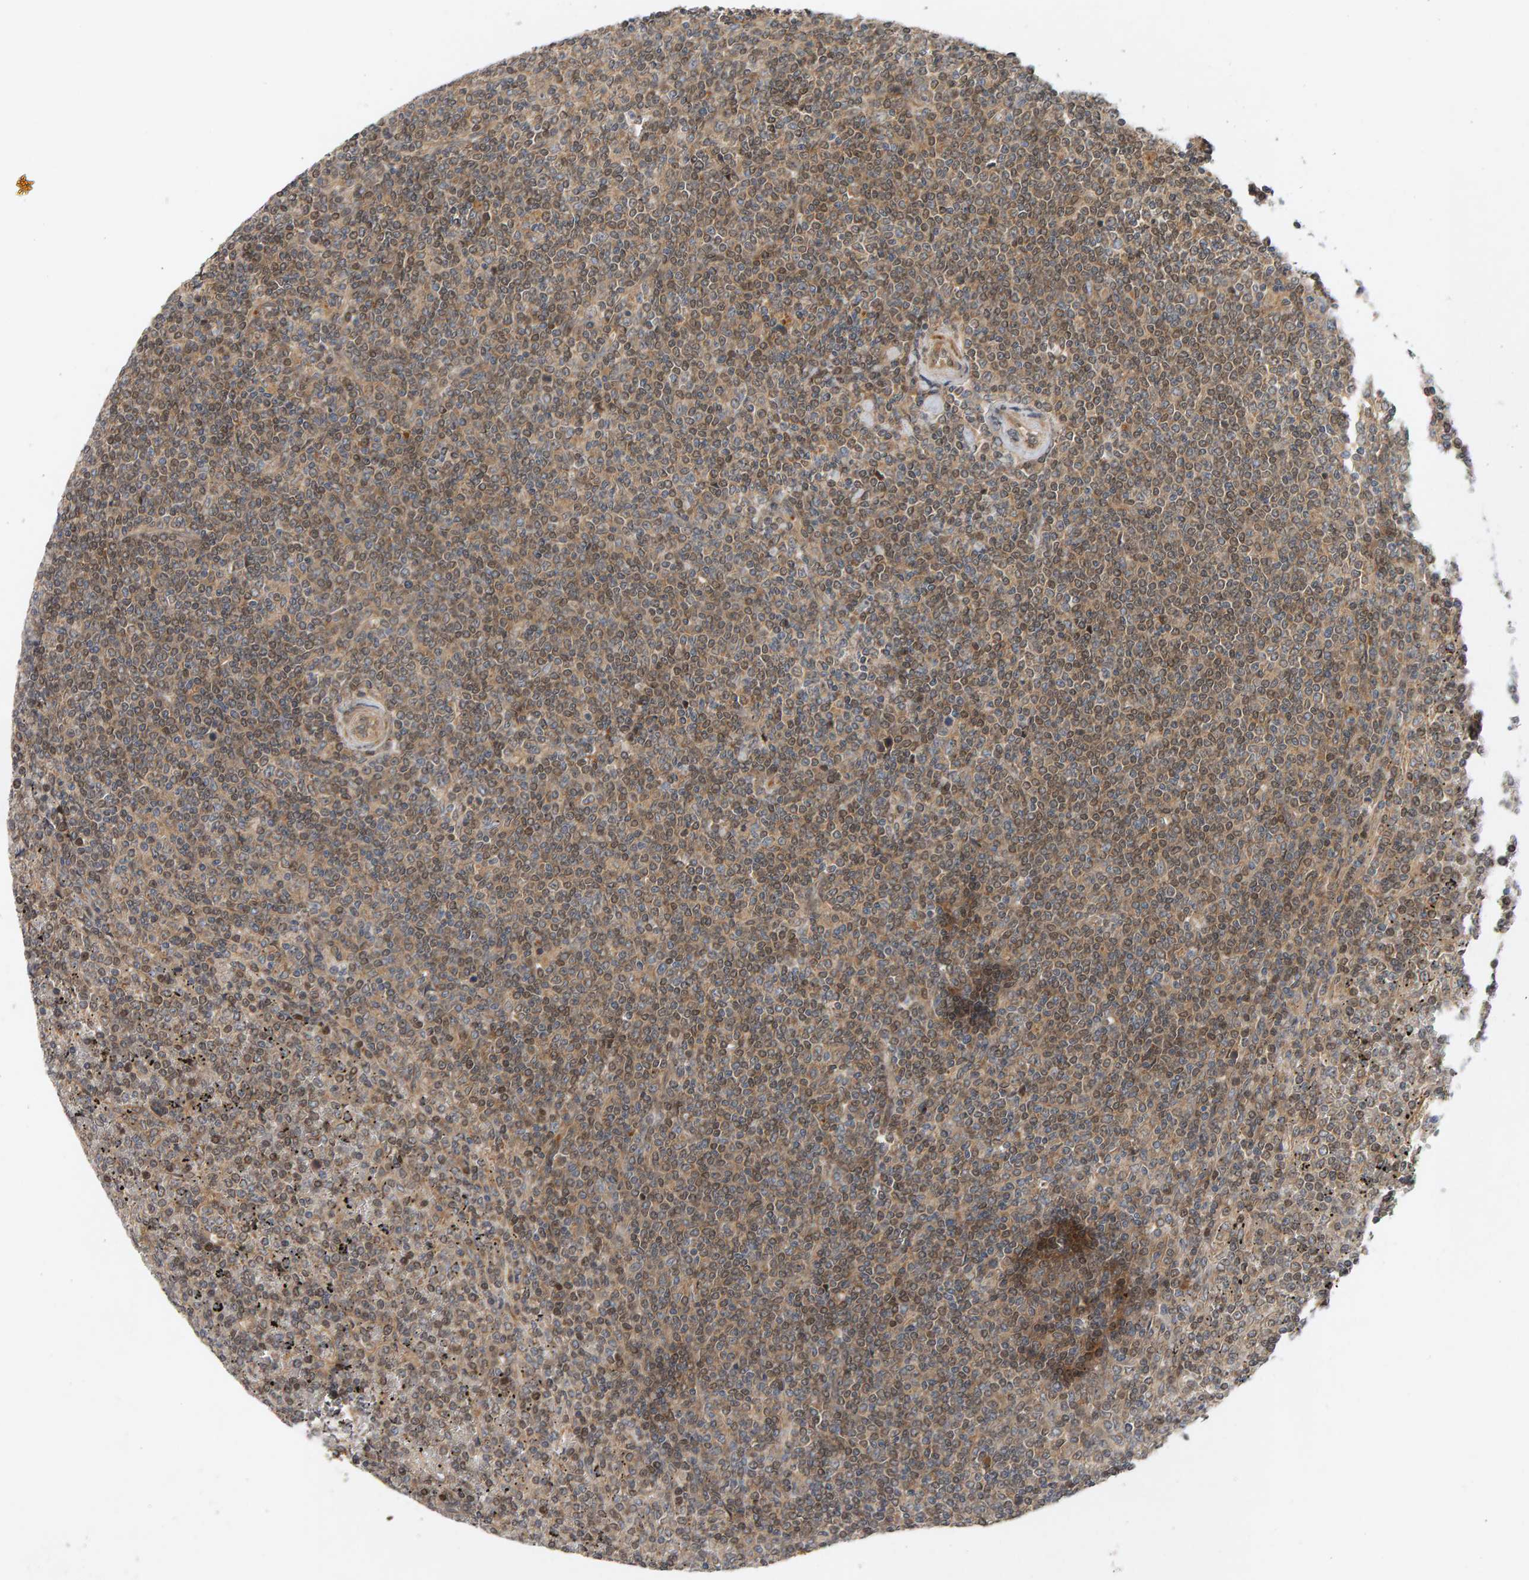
{"staining": {"intensity": "weak", "quantity": ">75%", "location": "cytoplasmic/membranous"}, "tissue": "lymphoma", "cell_type": "Tumor cells", "image_type": "cancer", "snomed": [{"axis": "morphology", "description": "Malignant lymphoma, non-Hodgkin's type, Low grade"}, {"axis": "topography", "description": "Spleen"}], "caption": "A high-resolution image shows immunohistochemistry staining of lymphoma, which reveals weak cytoplasmic/membranous positivity in about >75% of tumor cells. The protein is stained brown, and the nuclei are stained in blue (DAB IHC with brightfield microscopy, high magnification).", "gene": "BAHCC1", "patient": {"sex": "female", "age": 19}}